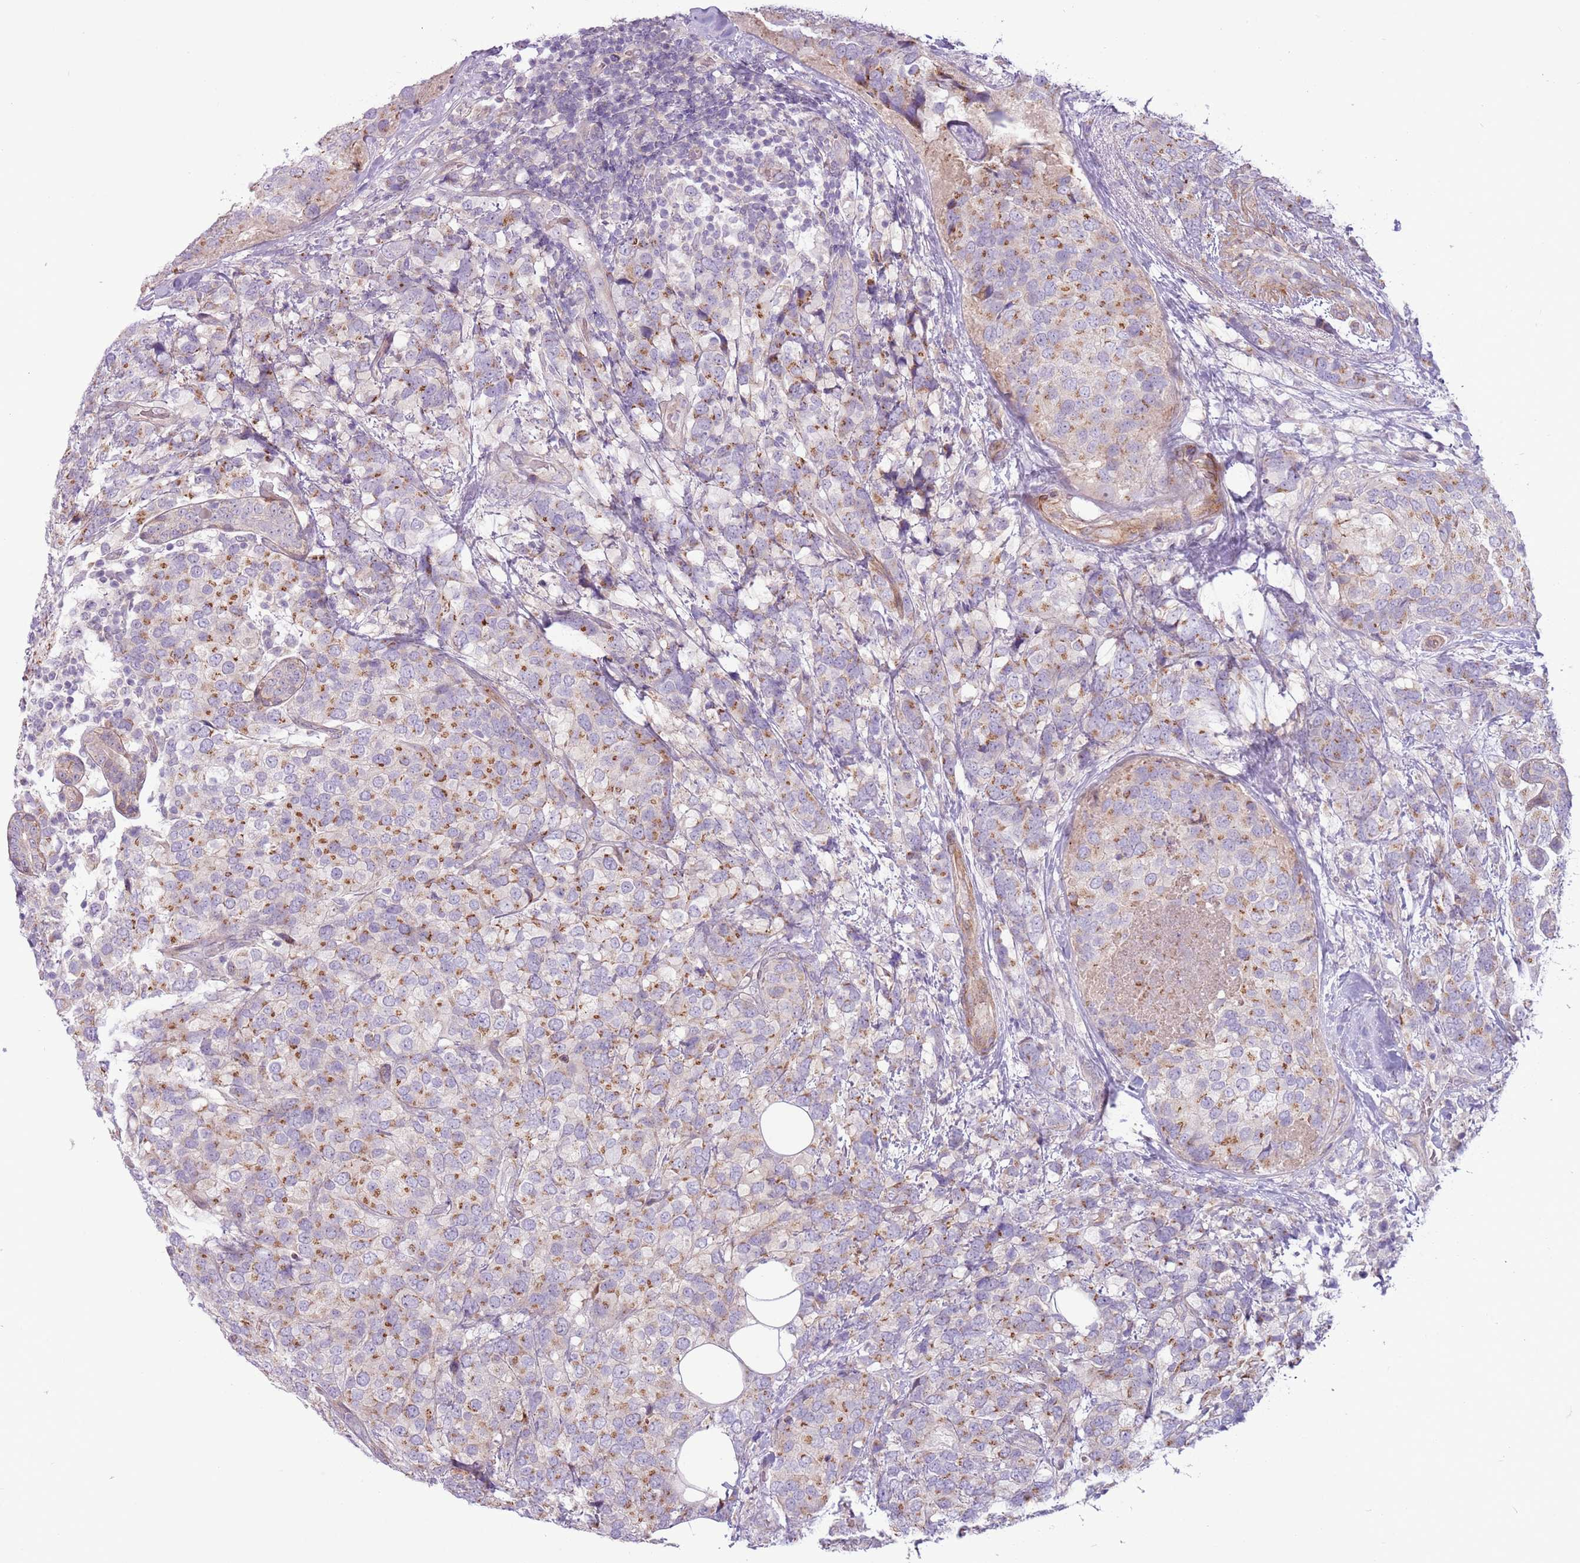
{"staining": {"intensity": "moderate", "quantity": "25%-75%", "location": "cytoplasmic/membranous"}, "tissue": "breast cancer", "cell_type": "Tumor cells", "image_type": "cancer", "snomed": [{"axis": "morphology", "description": "Lobular carcinoma"}, {"axis": "topography", "description": "Breast"}], "caption": "Human lobular carcinoma (breast) stained for a protein (brown) shows moderate cytoplasmic/membranous positive positivity in about 25%-75% of tumor cells.", "gene": "MRO", "patient": {"sex": "female", "age": 59}}